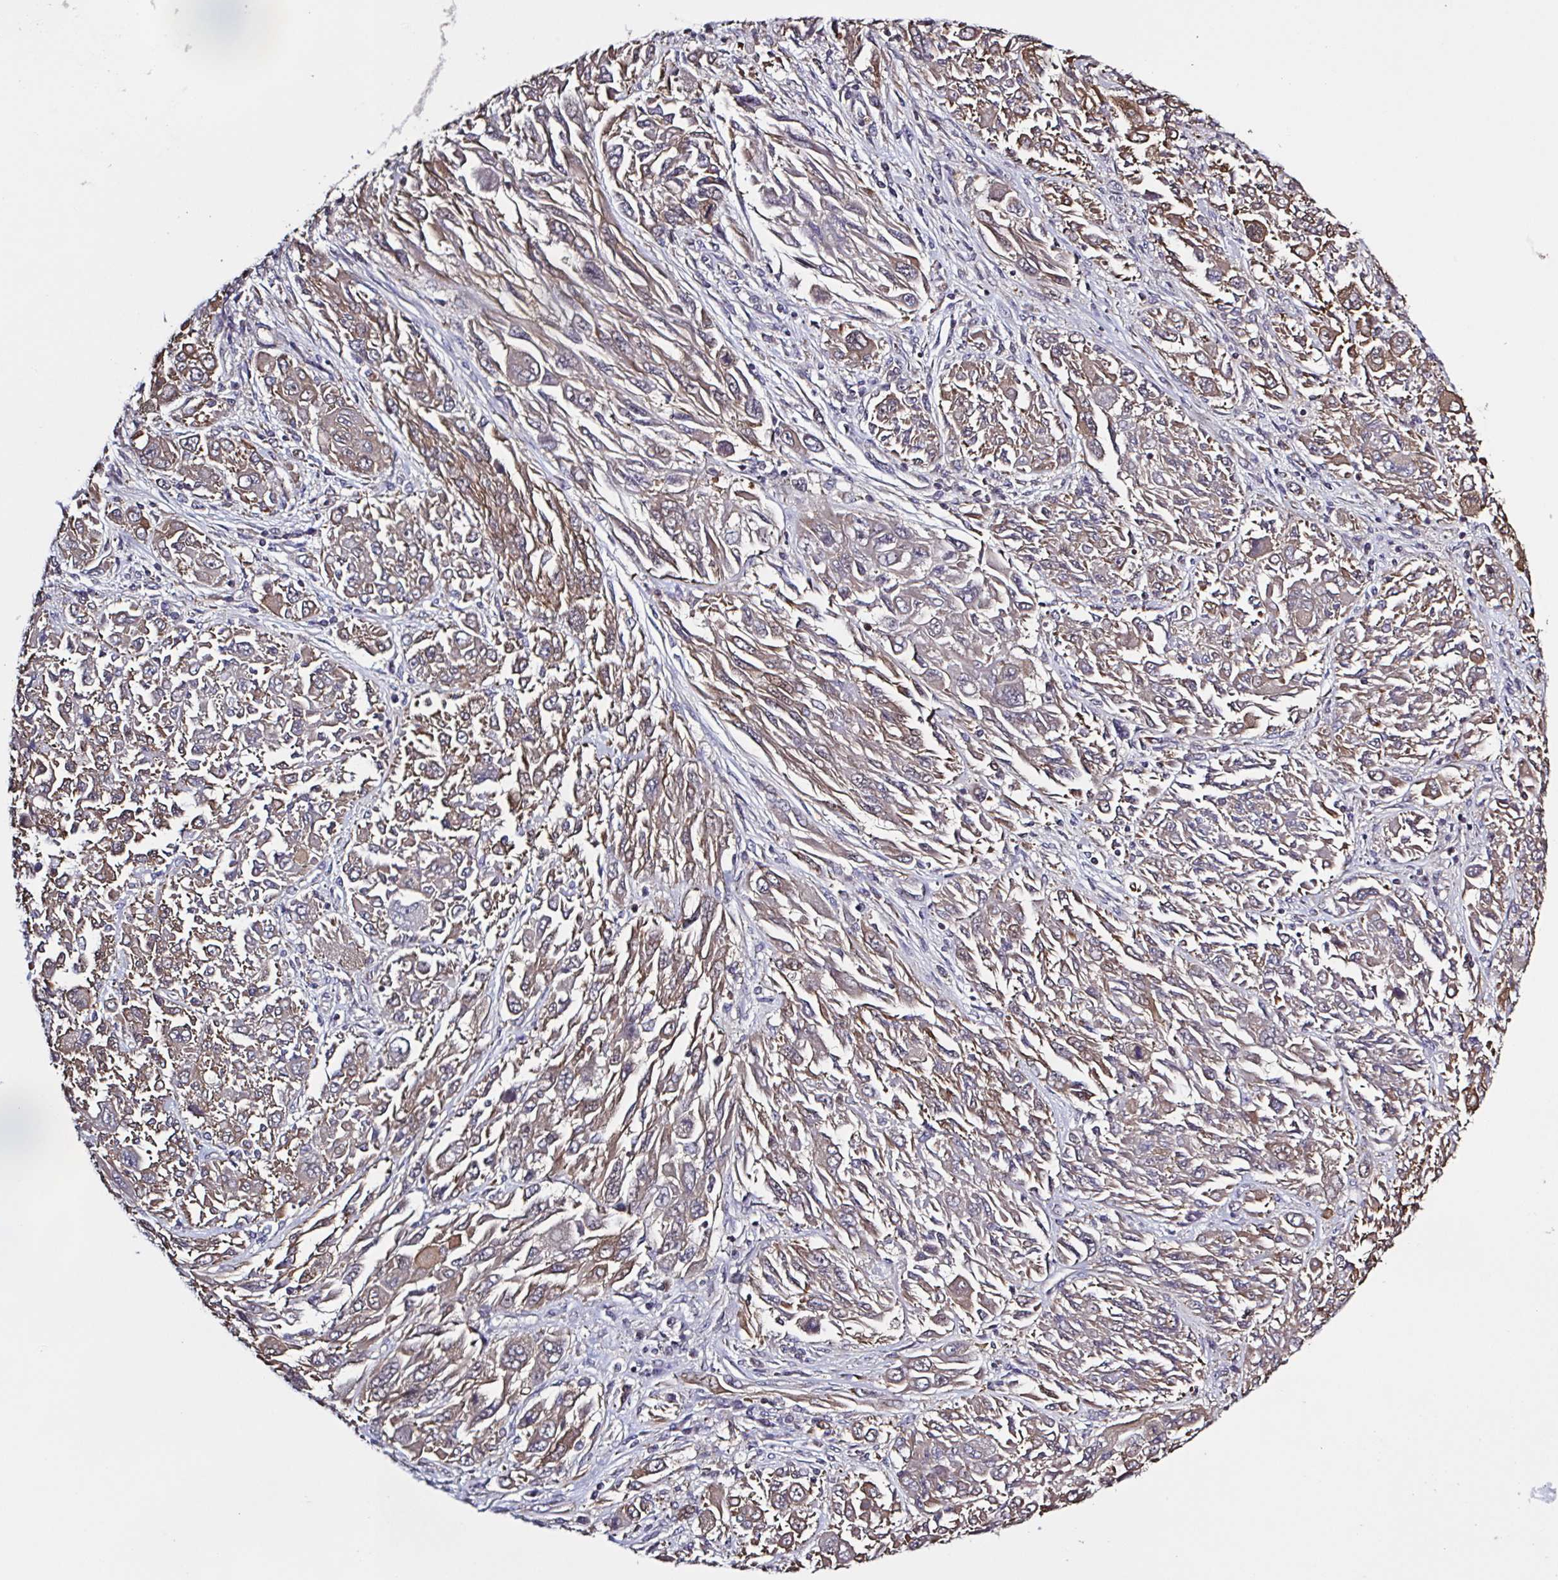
{"staining": {"intensity": "weak", "quantity": ">75%", "location": "cytoplasmic/membranous"}, "tissue": "melanoma", "cell_type": "Tumor cells", "image_type": "cancer", "snomed": [{"axis": "morphology", "description": "Malignant melanoma, NOS"}, {"axis": "topography", "description": "Skin"}], "caption": "Malignant melanoma stained with a brown dye displays weak cytoplasmic/membranous positive expression in about >75% of tumor cells.", "gene": "ZNF200", "patient": {"sex": "female", "age": 91}}